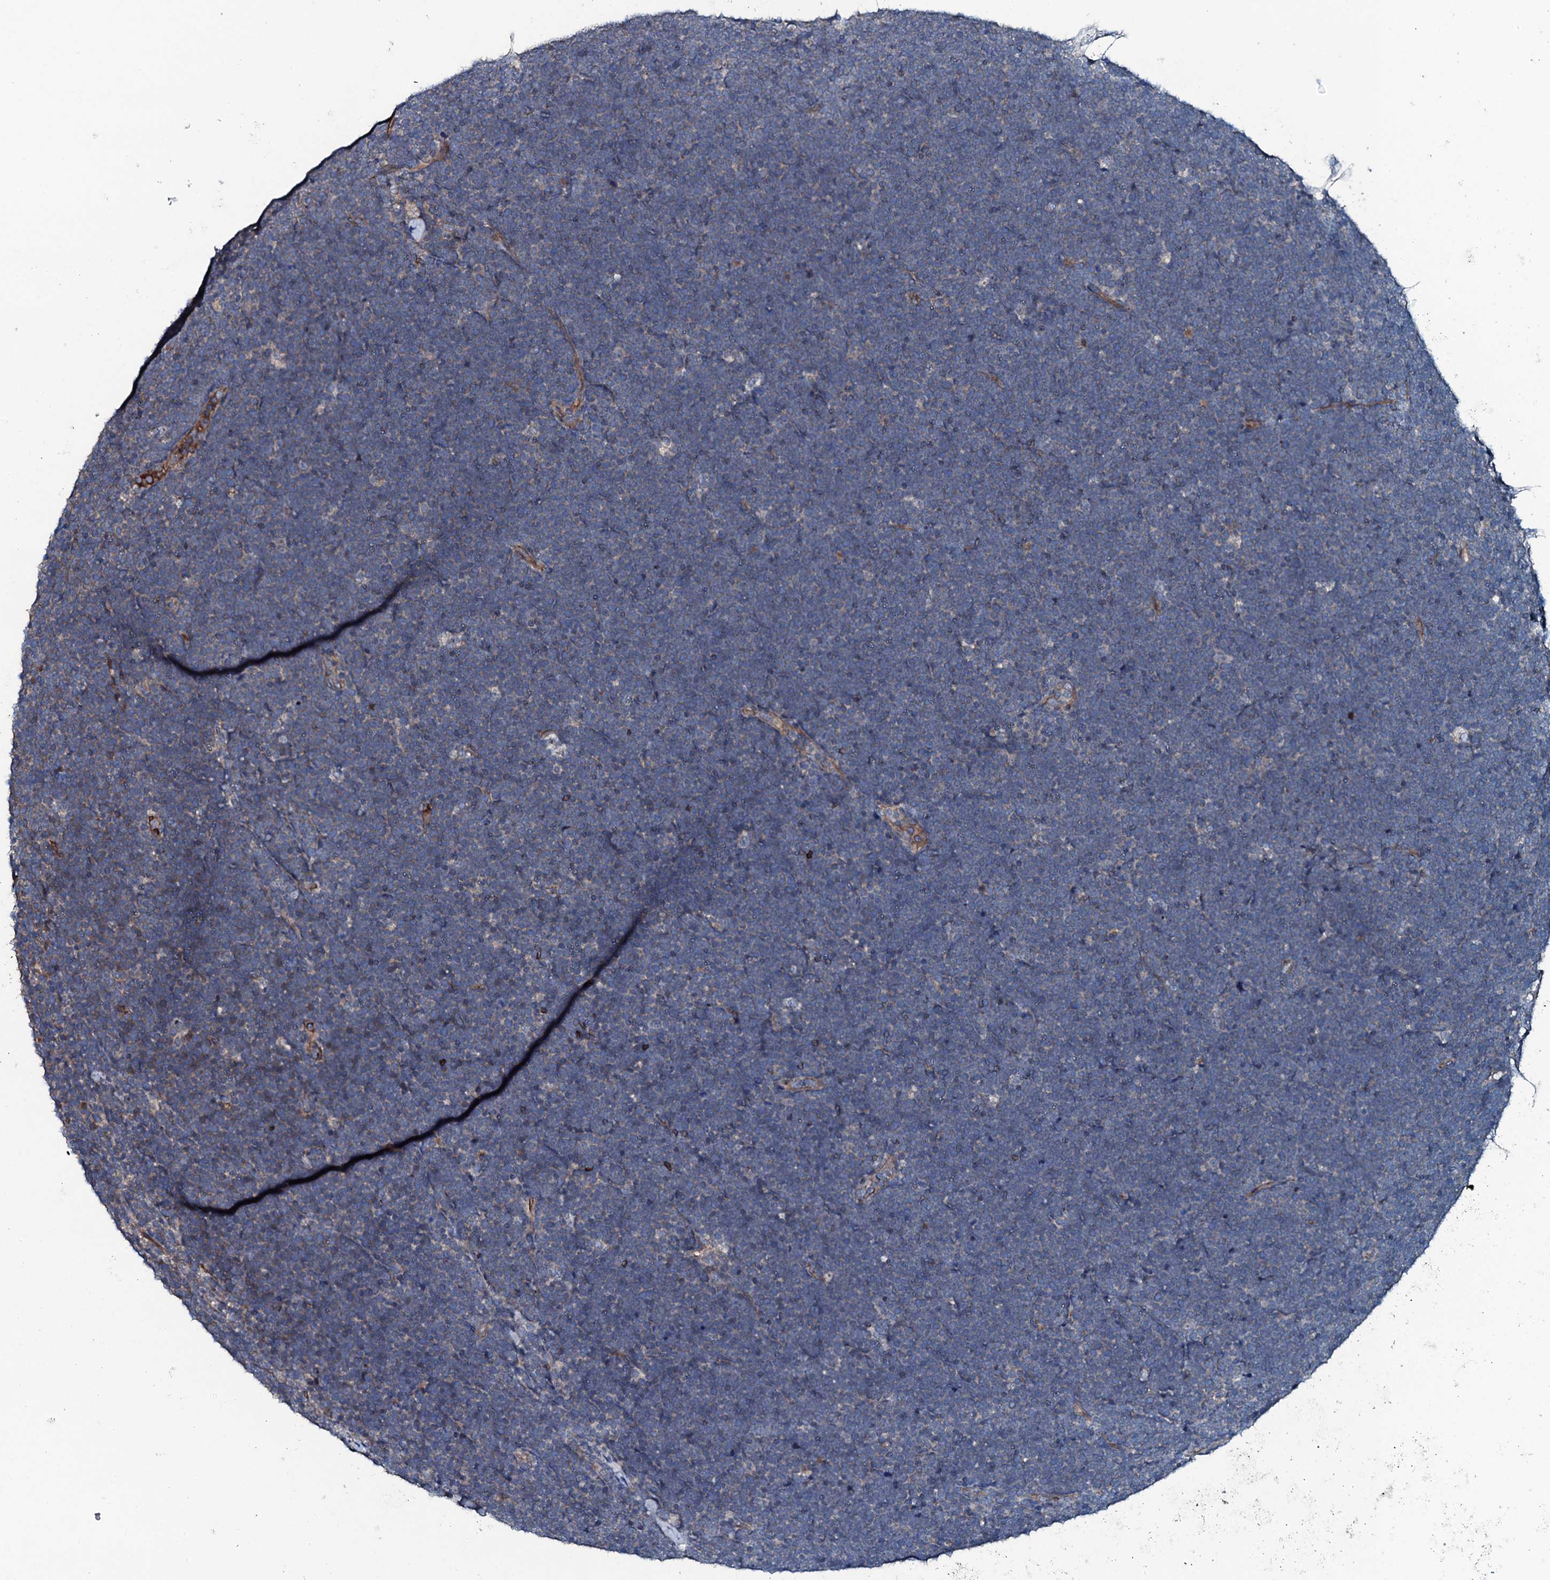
{"staining": {"intensity": "weak", "quantity": "<25%", "location": "cytoplasmic/membranous"}, "tissue": "lymphoma", "cell_type": "Tumor cells", "image_type": "cancer", "snomed": [{"axis": "morphology", "description": "Malignant lymphoma, non-Hodgkin's type, High grade"}, {"axis": "topography", "description": "Lymph node"}], "caption": "Image shows no protein expression in tumor cells of lymphoma tissue.", "gene": "TRIM7", "patient": {"sex": "male", "age": 13}}